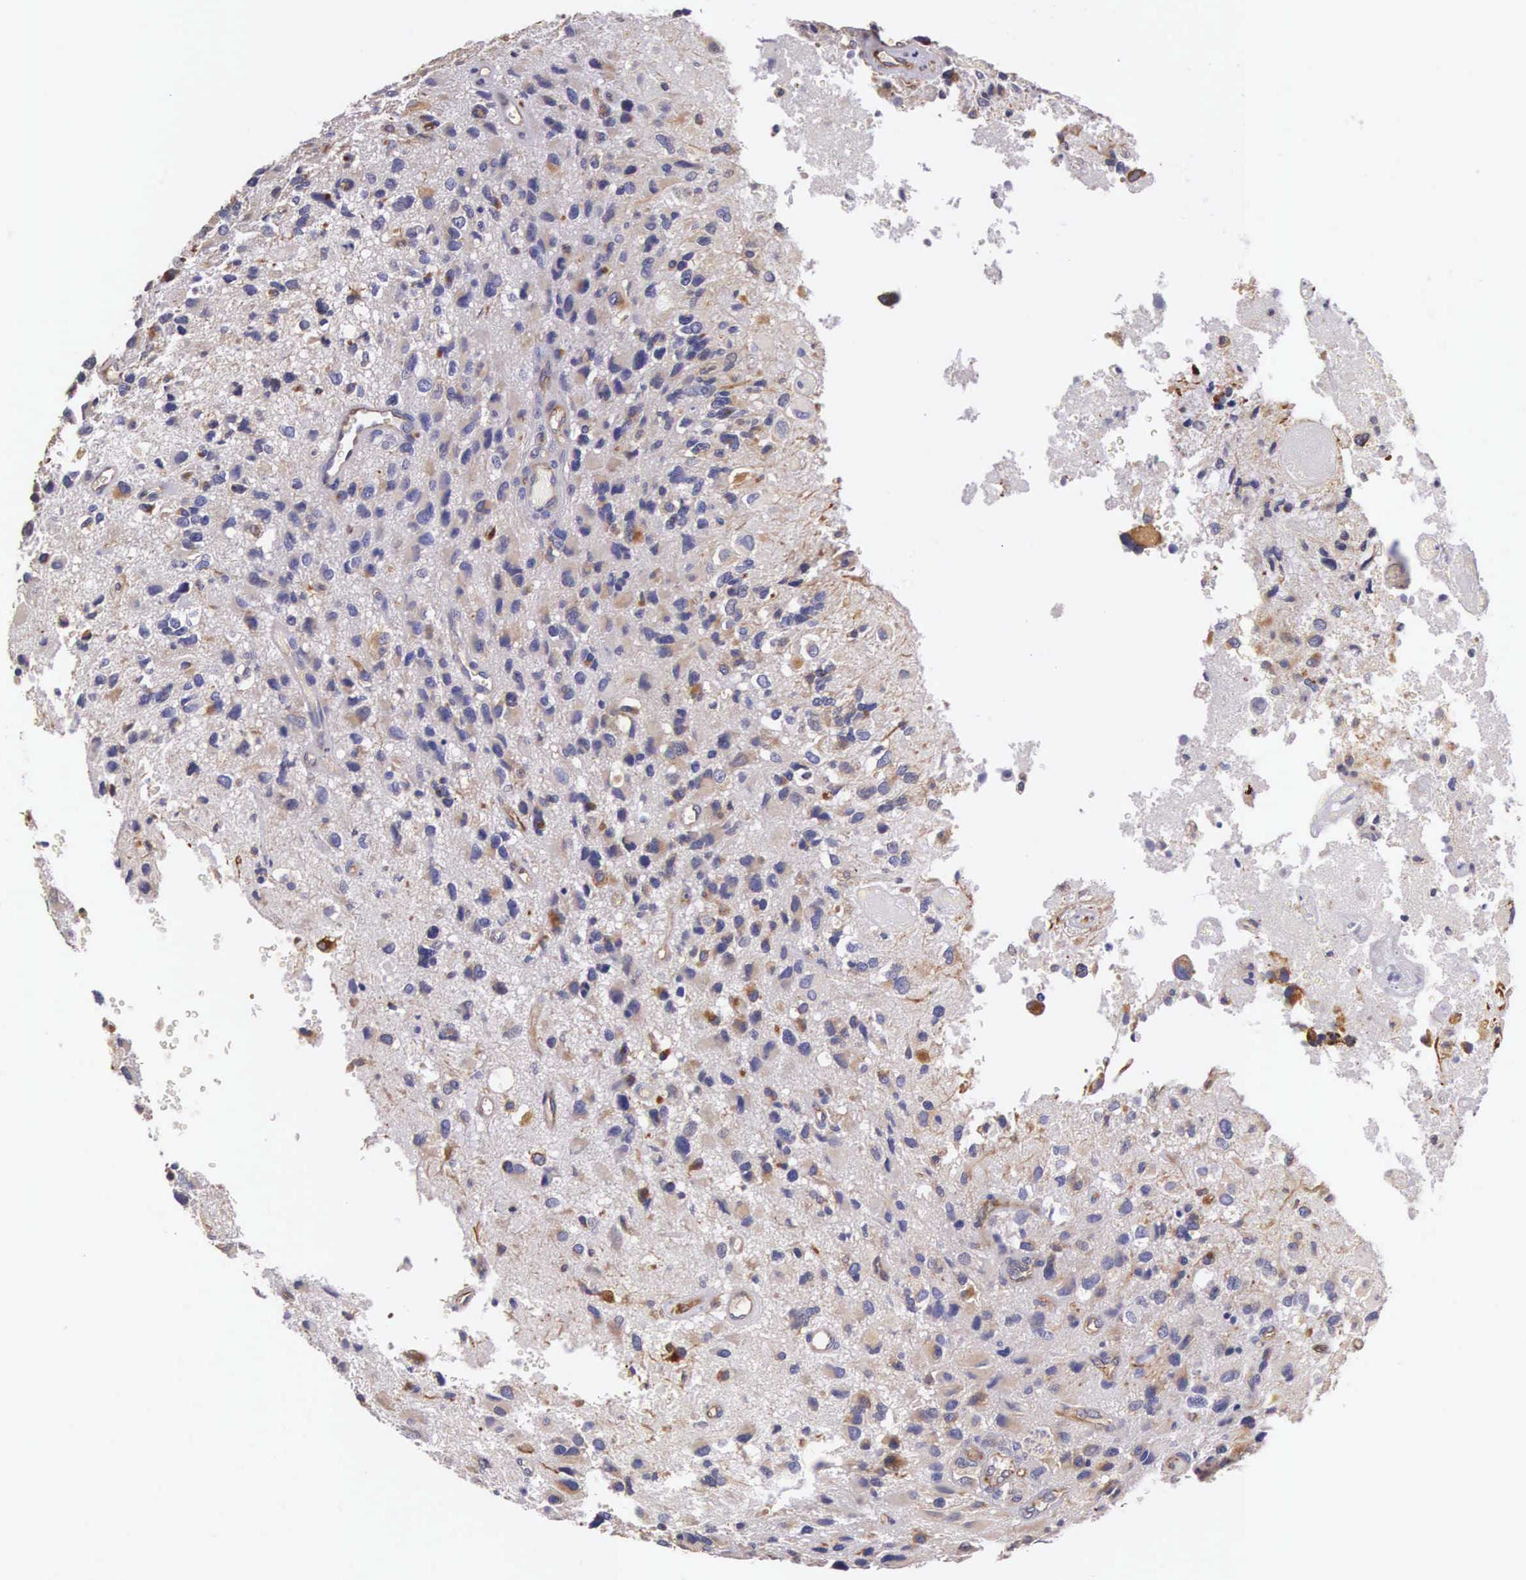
{"staining": {"intensity": "weak", "quantity": ">75%", "location": "cytoplasmic/membranous"}, "tissue": "glioma", "cell_type": "Tumor cells", "image_type": "cancer", "snomed": [{"axis": "morphology", "description": "Glioma, malignant, High grade"}, {"axis": "topography", "description": "Brain"}], "caption": "The micrograph exhibits a brown stain indicating the presence of a protein in the cytoplasmic/membranous of tumor cells in glioma. The staining was performed using DAB to visualize the protein expression in brown, while the nuclei were stained in blue with hematoxylin (Magnification: 20x).", "gene": "OSBPL3", "patient": {"sex": "male", "age": 69}}